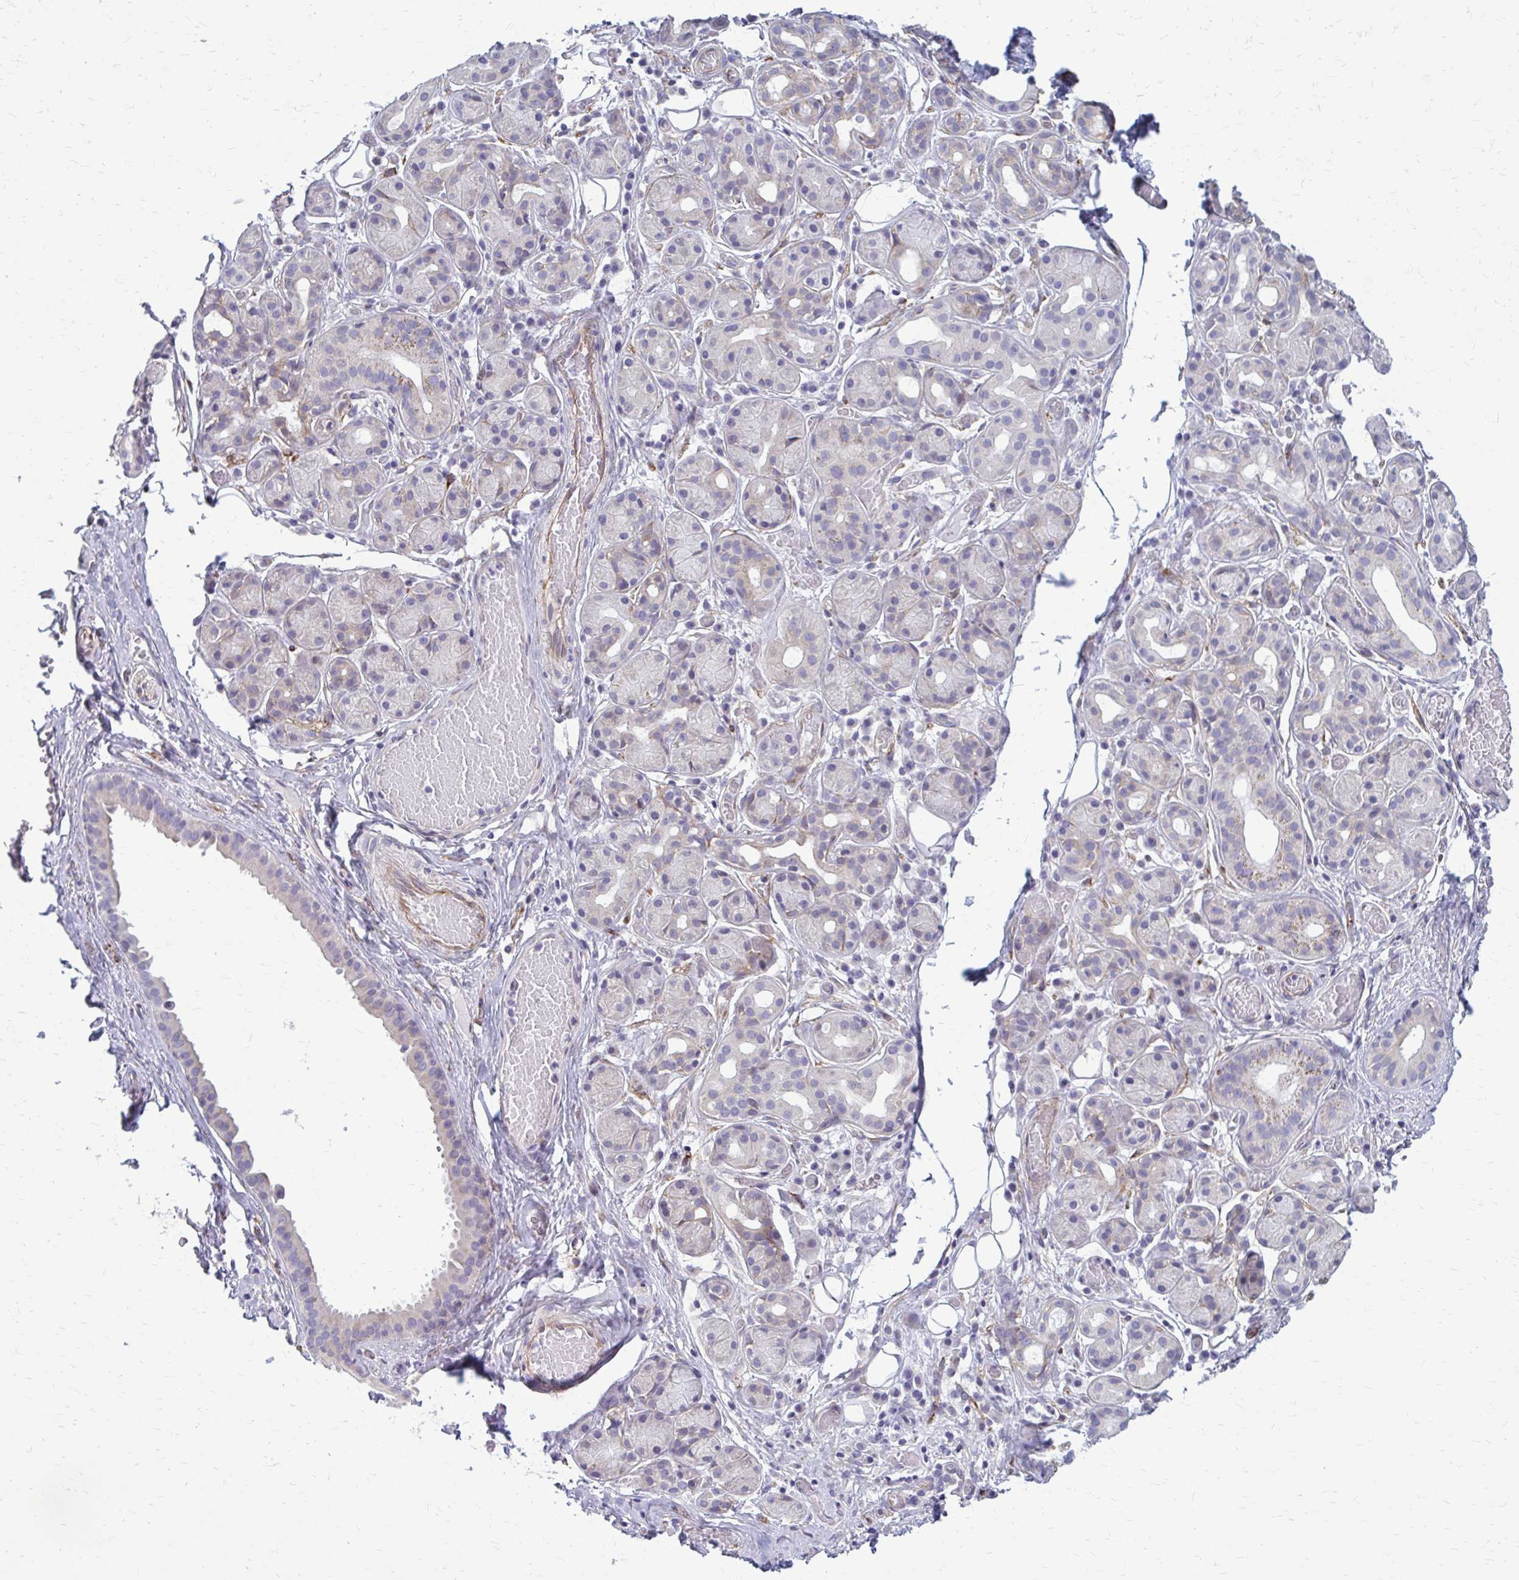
{"staining": {"intensity": "negative", "quantity": "none", "location": "none"}, "tissue": "salivary gland", "cell_type": "Glandular cells", "image_type": "normal", "snomed": [{"axis": "morphology", "description": "Normal tissue, NOS"}, {"axis": "topography", "description": "Salivary gland"}, {"axis": "topography", "description": "Peripheral nerve tissue"}], "caption": "Immunohistochemistry photomicrograph of unremarkable salivary gland stained for a protein (brown), which shows no staining in glandular cells.", "gene": "DEPP1", "patient": {"sex": "male", "age": 71}}